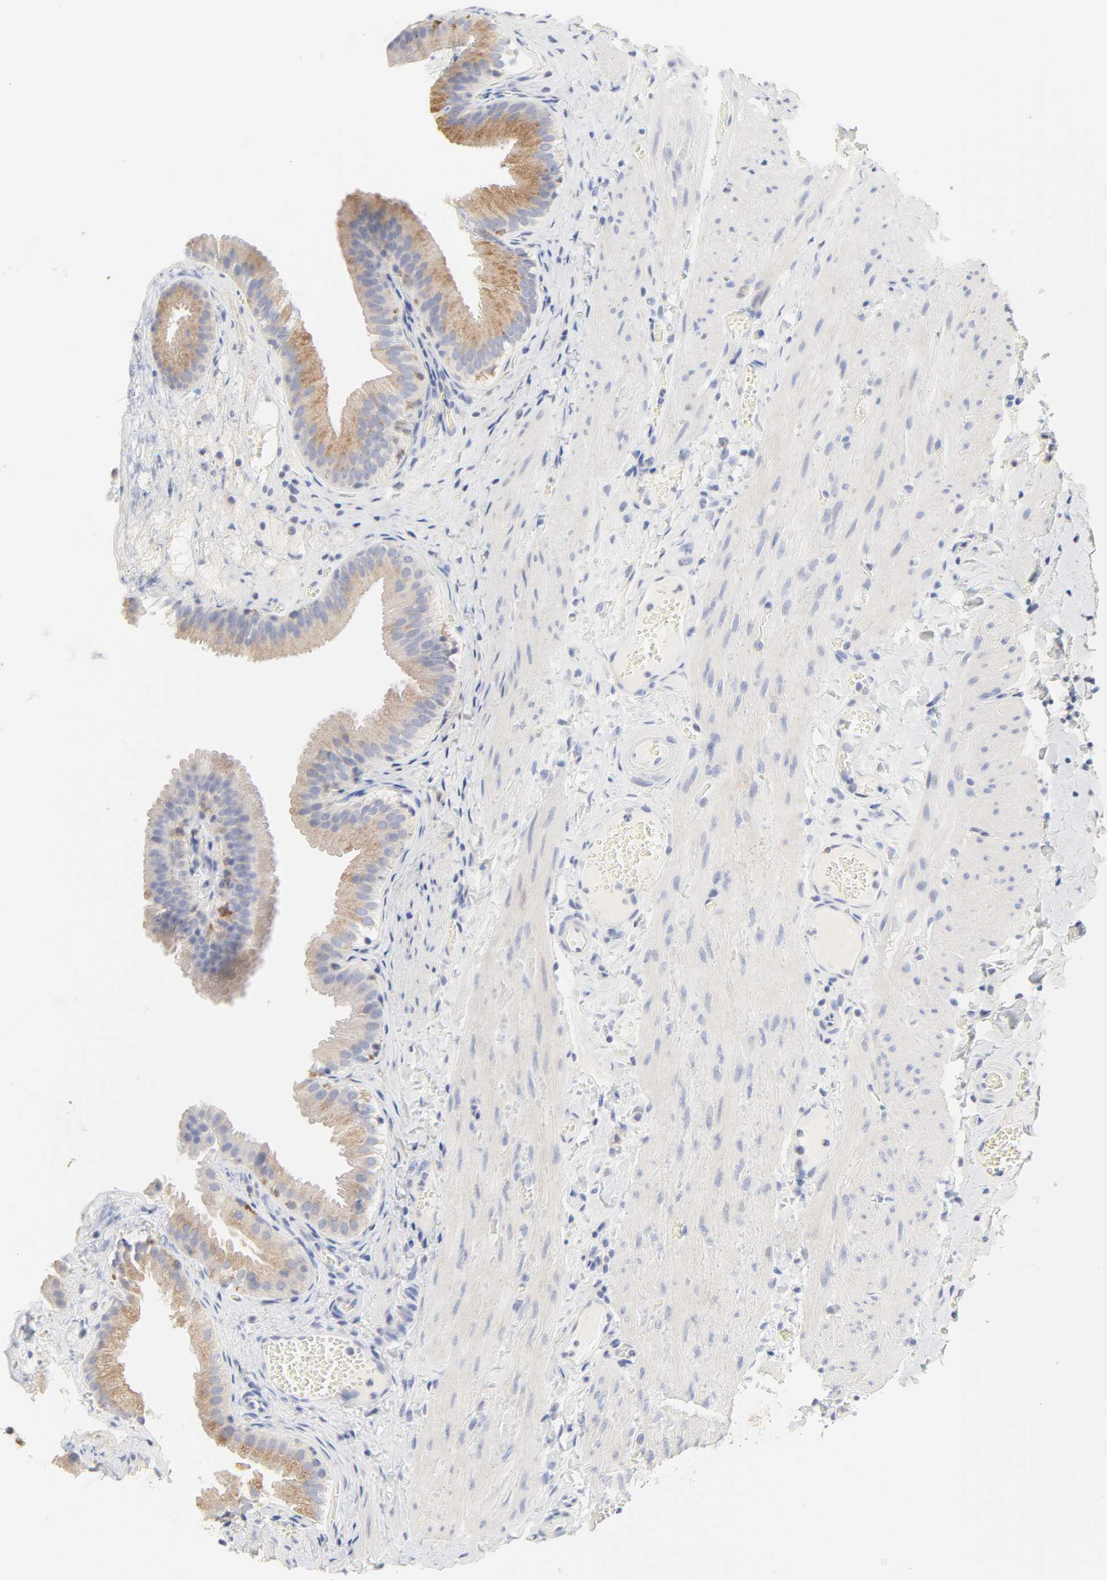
{"staining": {"intensity": "moderate", "quantity": ">75%", "location": "cytoplasmic/membranous"}, "tissue": "gallbladder", "cell_type": "Glandular cells", "image_type": "normal", "snomed": [{"axis": "morphology", "description": "Normal tissue, NOS"}, {"axis": "topography", "description": "Gallbladder"}], "caption": "This histopathology image reveals immunohistochemistry (IHC) staining of normal gallbladder, with medium moderate cytoplasmic/membranous expression in approximately >75% of glandular cells.", "gene": "FCGBP", "patient": {"sex": "female", "age": 24}}